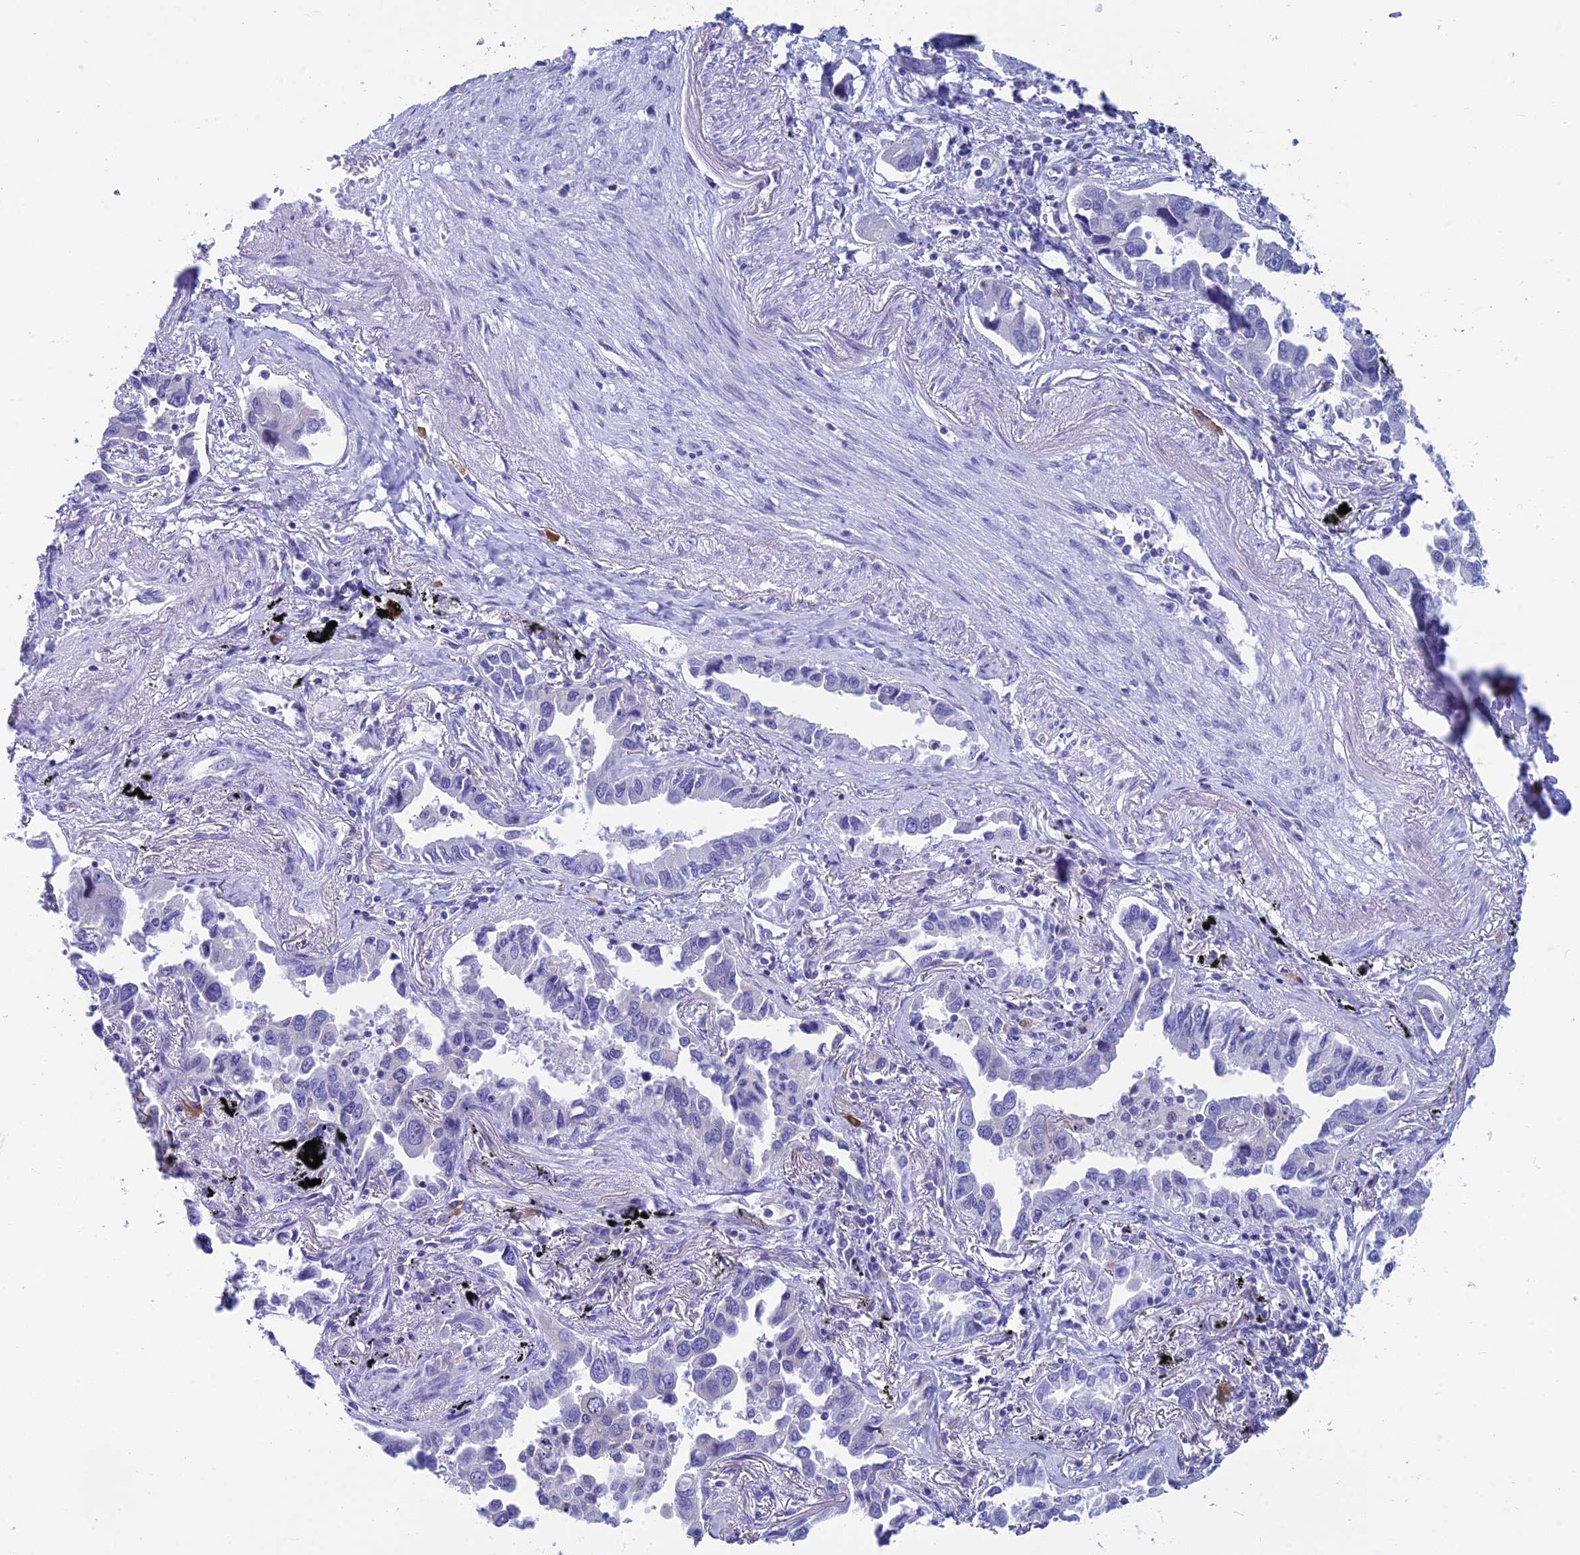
{"staining": {"intensity": "negative", "quantity": "none", "location": "none"}, "tissue": "lung cancer", "cell_type": "Tumor cells", "image_type": "cancer", "snomed": [{"axis": "morphology", "description": "Adenocarcinoma, NOS"}, {"axis": "topography", "description": "Lung"}], "caption": "The image reveals no significant staining in tumor cells of lung adenocarcinoma. (DAB (3,3'-diaminobenzidine) IHC, high magnification).", "gene": "REEP4", "patient": {"sex": "male", "age": 67}}